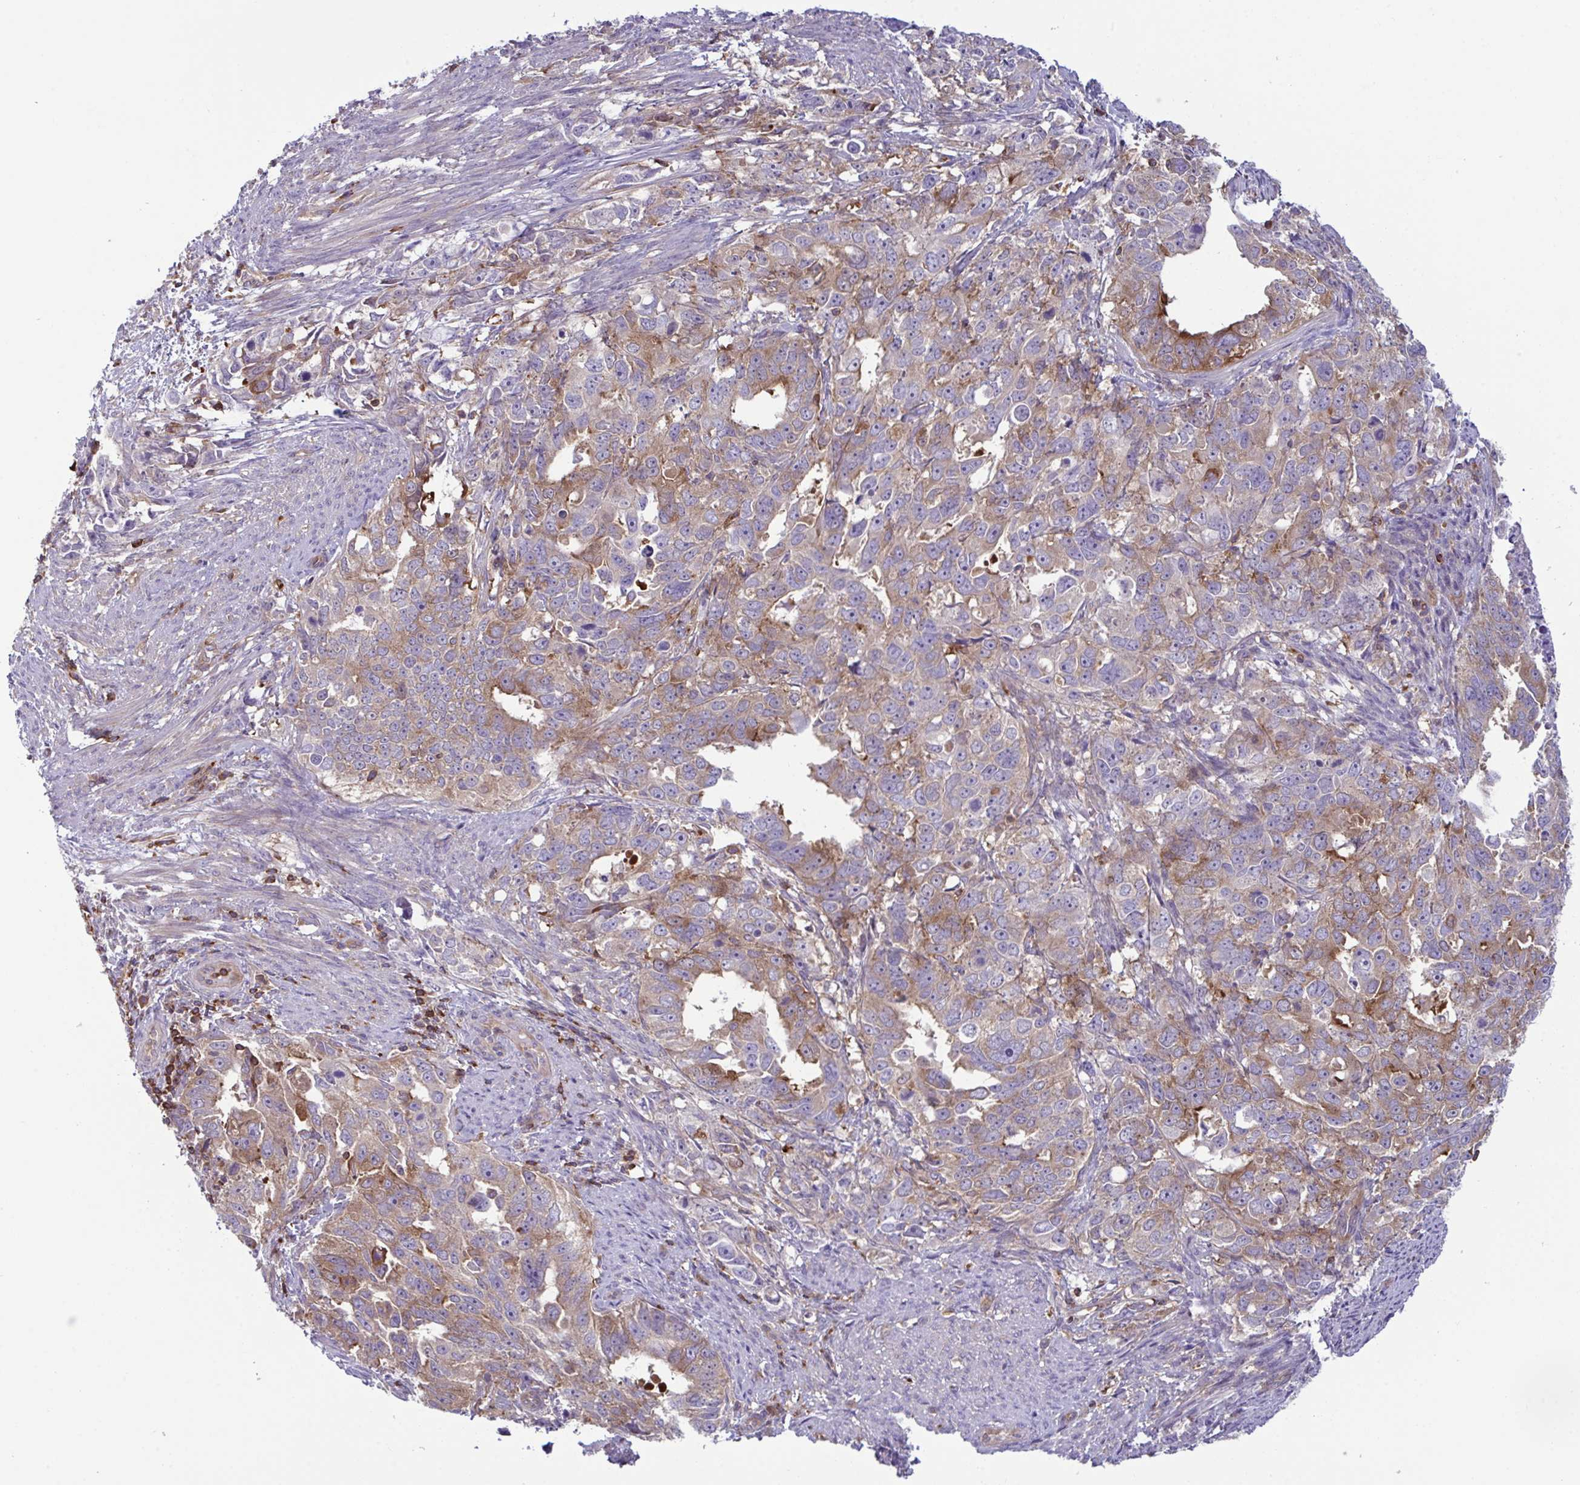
{"staining": {"intensity": "moderate", "quantity": "25%-75%", "location": "cytoplasmic/membranous"}, "tissue": "endometrial cancer", "cell_type": "Tumor cells", "image_type": "cancer", "snomed": [{"axis": "morphology", "description": "Adenocarcinoma, NOS"}, {"axis": "topography", "description": "Endometrium"}], "caption": "Immunohistochemistry of human endometrial adenocarcinoma shows medium levels of moderate cytoplasmic/membranous staining in about 25%-75% of tumor cells.", "gene": "TSC22D3", "patient": {"sex": "female", "age": 65}}